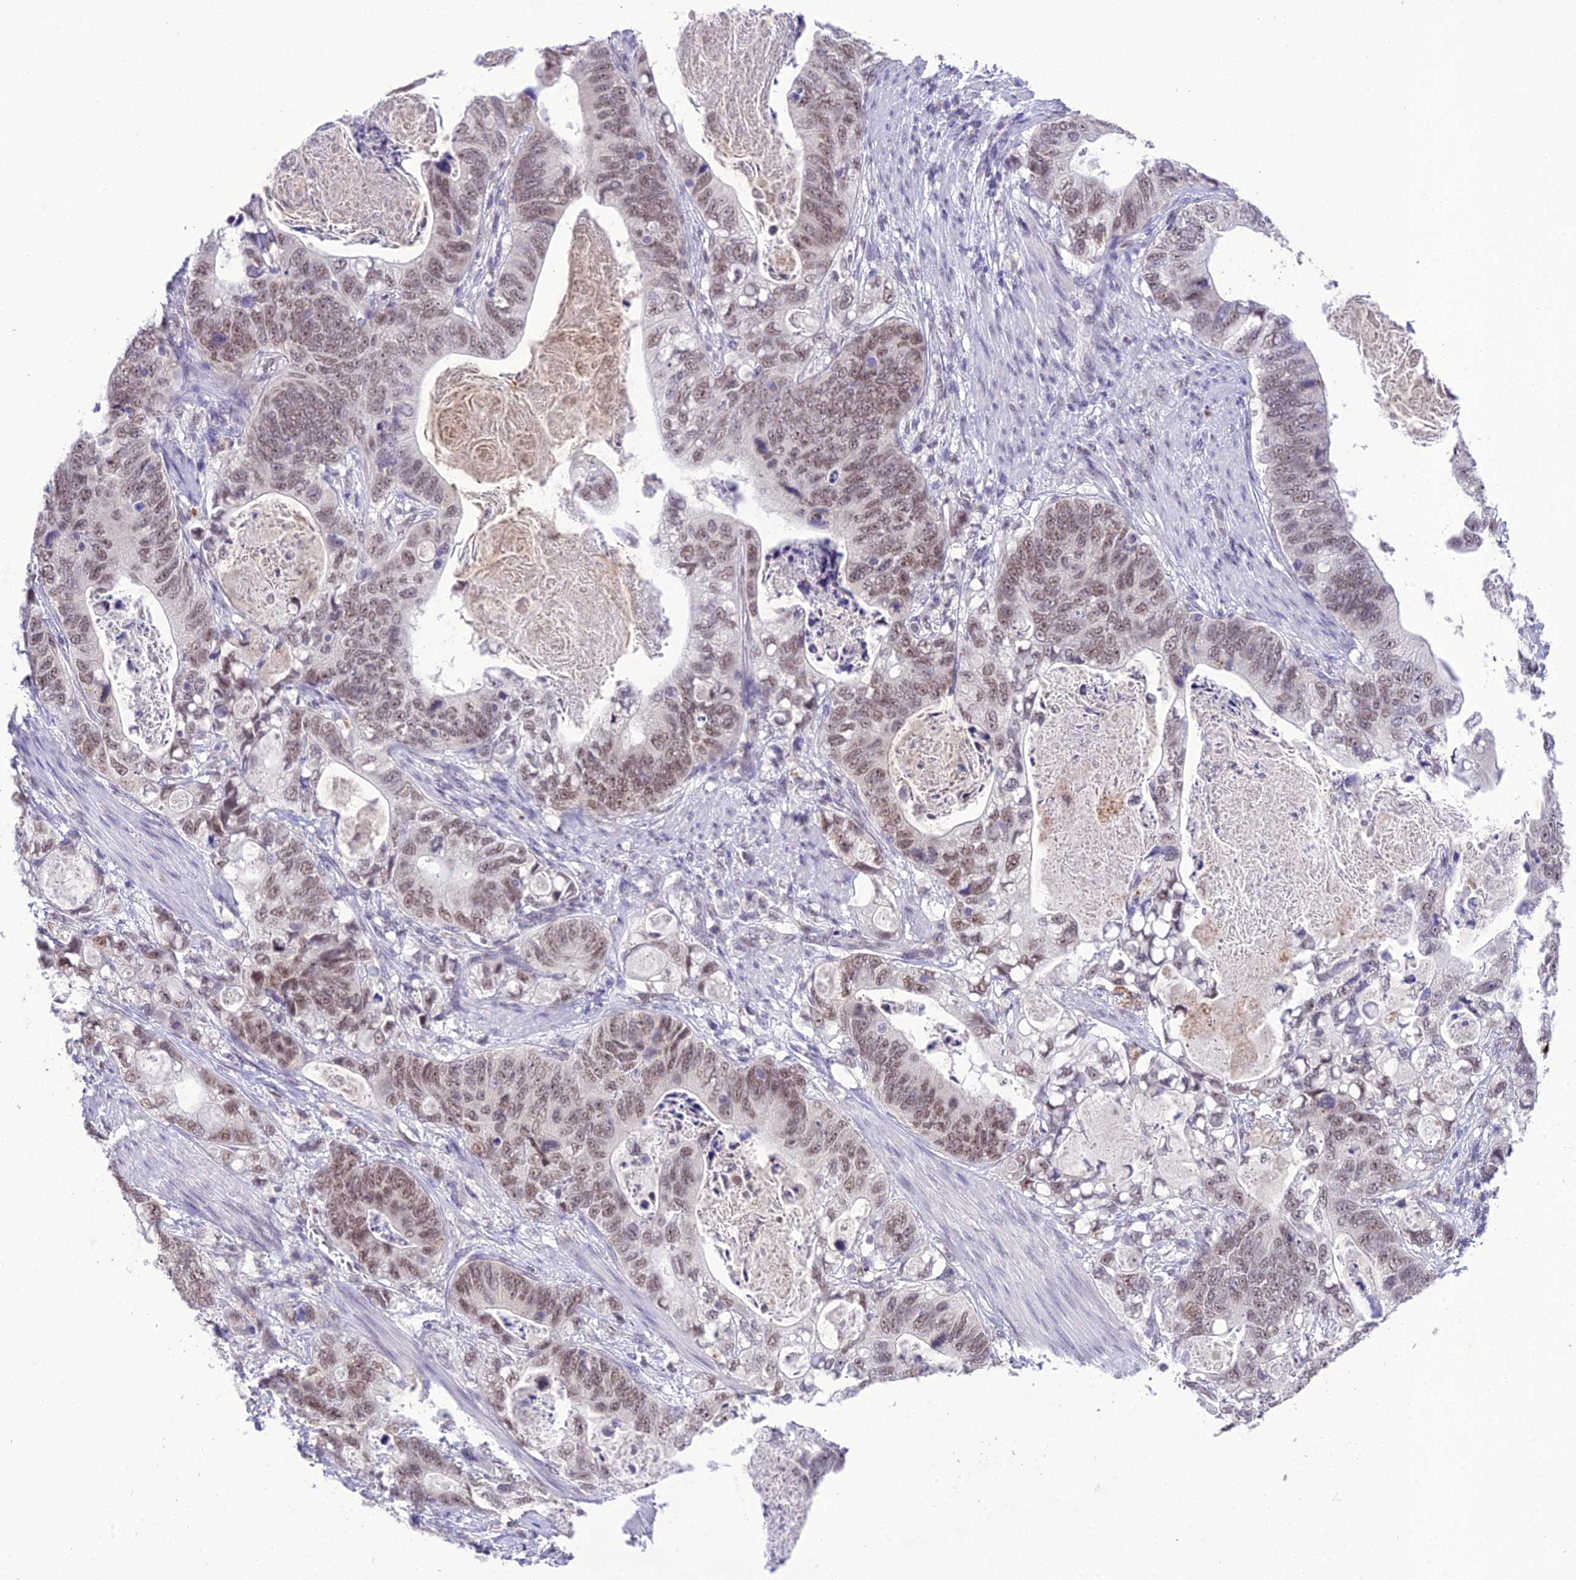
{"staining": {"intensity": "moderate", "quantity": ">75%", "location": "nuclear"}, "tissue": "stomach cancer", "cell_type": "Tumor cells", "image_type": "cancer", "snomed": [{"axis": "morphology", "description": "Normal tissue, NOS"}, {"axis": "morphology", "description": "Adenocarcinoma, NOS"}, {"axis": "topography", "description": "Stomach"}], "caption": "Tumor cells demonstrate medium levels of moderate nuclear staining in approximately >75% of cells in human adenocarcinoma (stomach). (brown staining indicates protein expression, while blue staining denotes nuclei).", "gene": "SH3RF3", "patient": {"sex": "female", "age": 89}}